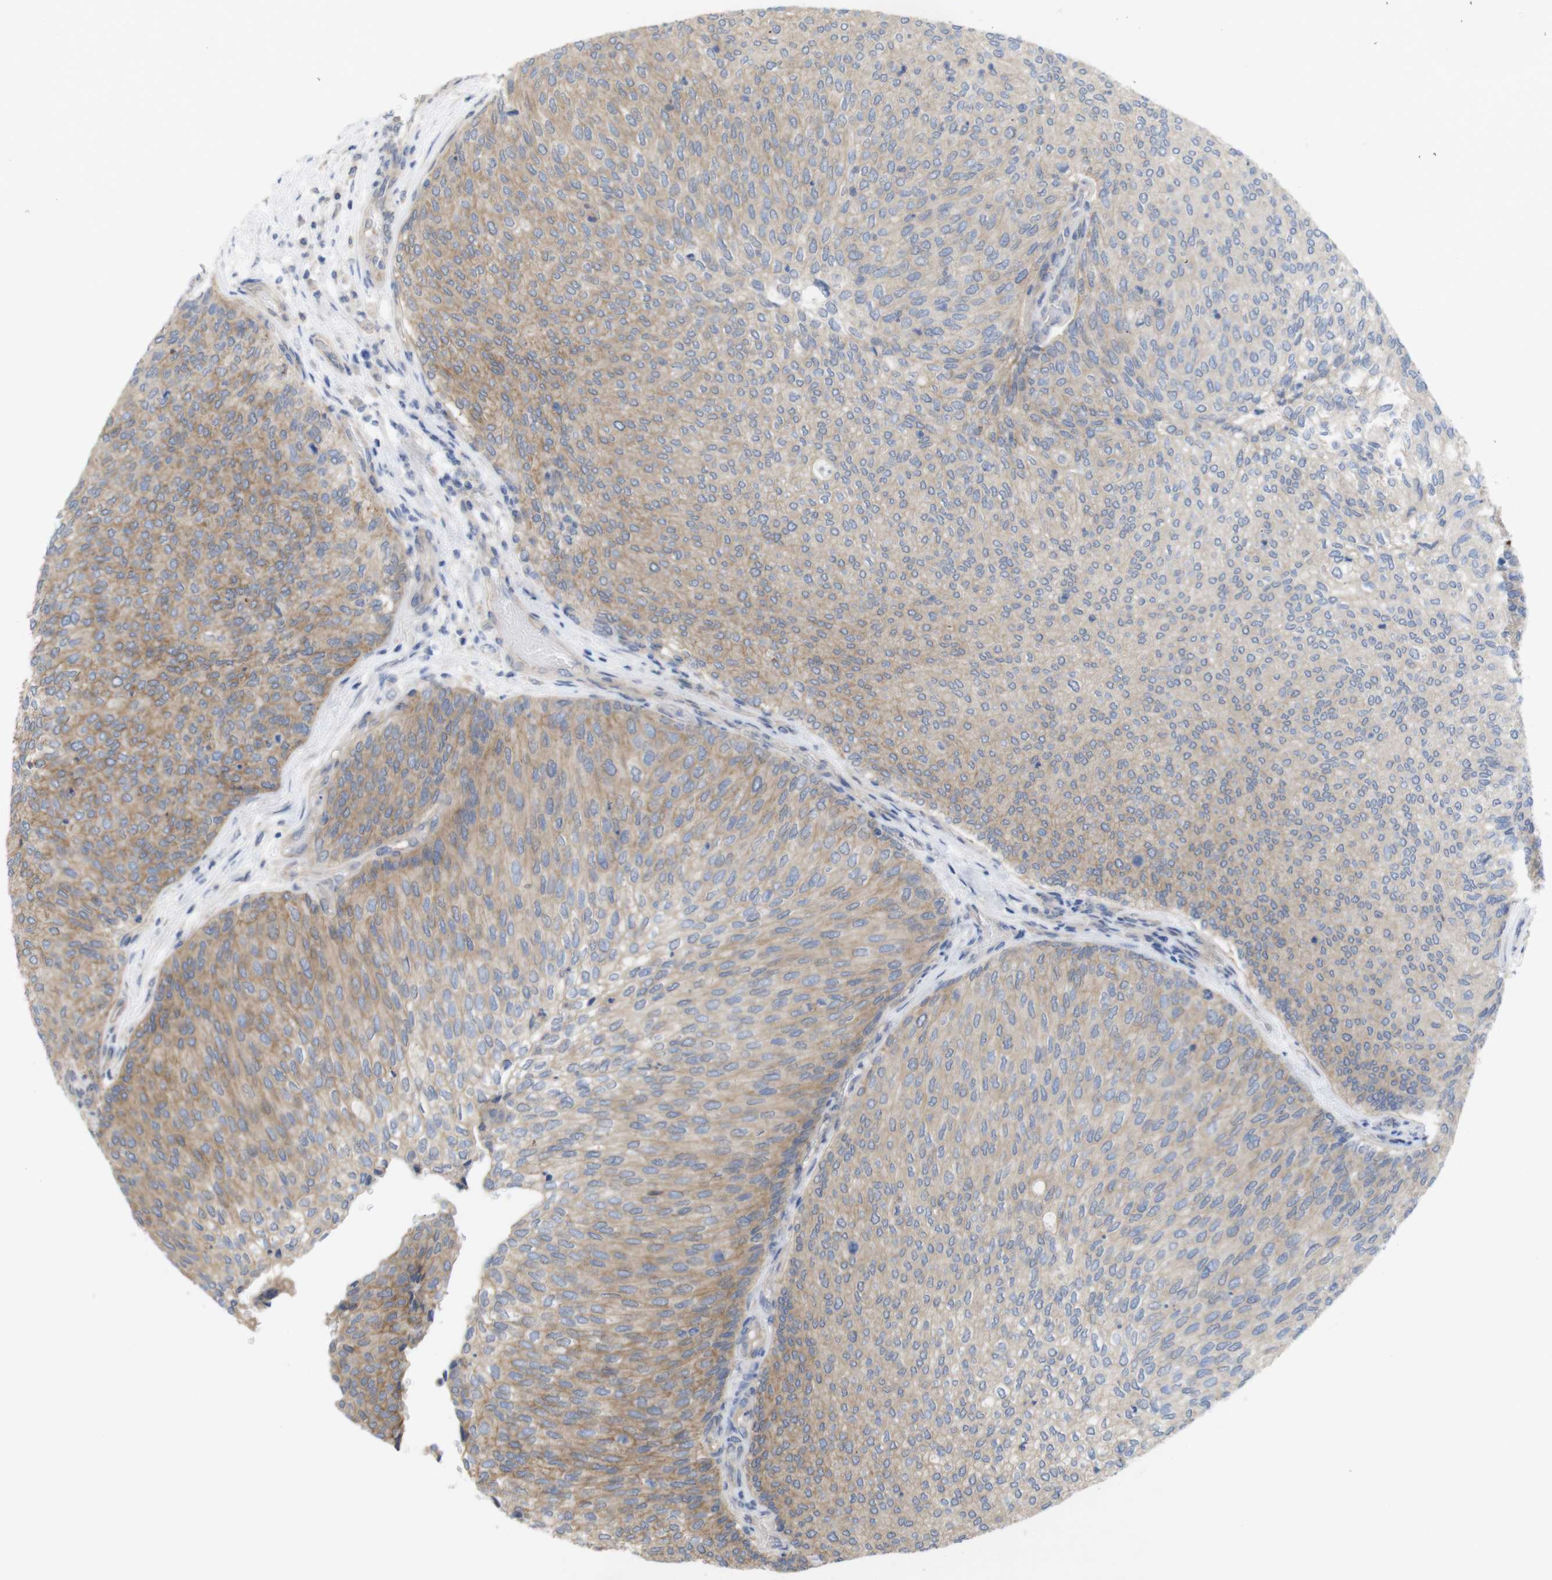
{"staining": {"intensity": "moderate", "quantity": "25%-75%", "location": "cytoplasmic/membranous"}, "tissue": "urothelial cancer", "cell_type": "Tumor cells", "image_type": "cancer", "snomed": [{"axis": "morphology", "description": "Urothelial carcinoma, Low grade"}, {"axis": "topography", "description": "Urinary bladder"}], "caption": "Immunohistochemistry photomicrograph of neoplastic tissue: low-grade urothelial carcinoma stained using immunohistochemistry (IHC) shows medium levels of moderate protein expression localized specifically in the cytoplasmic/membranous of tumor cells, appearing as a cytoplasmic/membranous brown color.", "gene": "KIDINS220", "patient": {"sex": "female", "age": 79}}